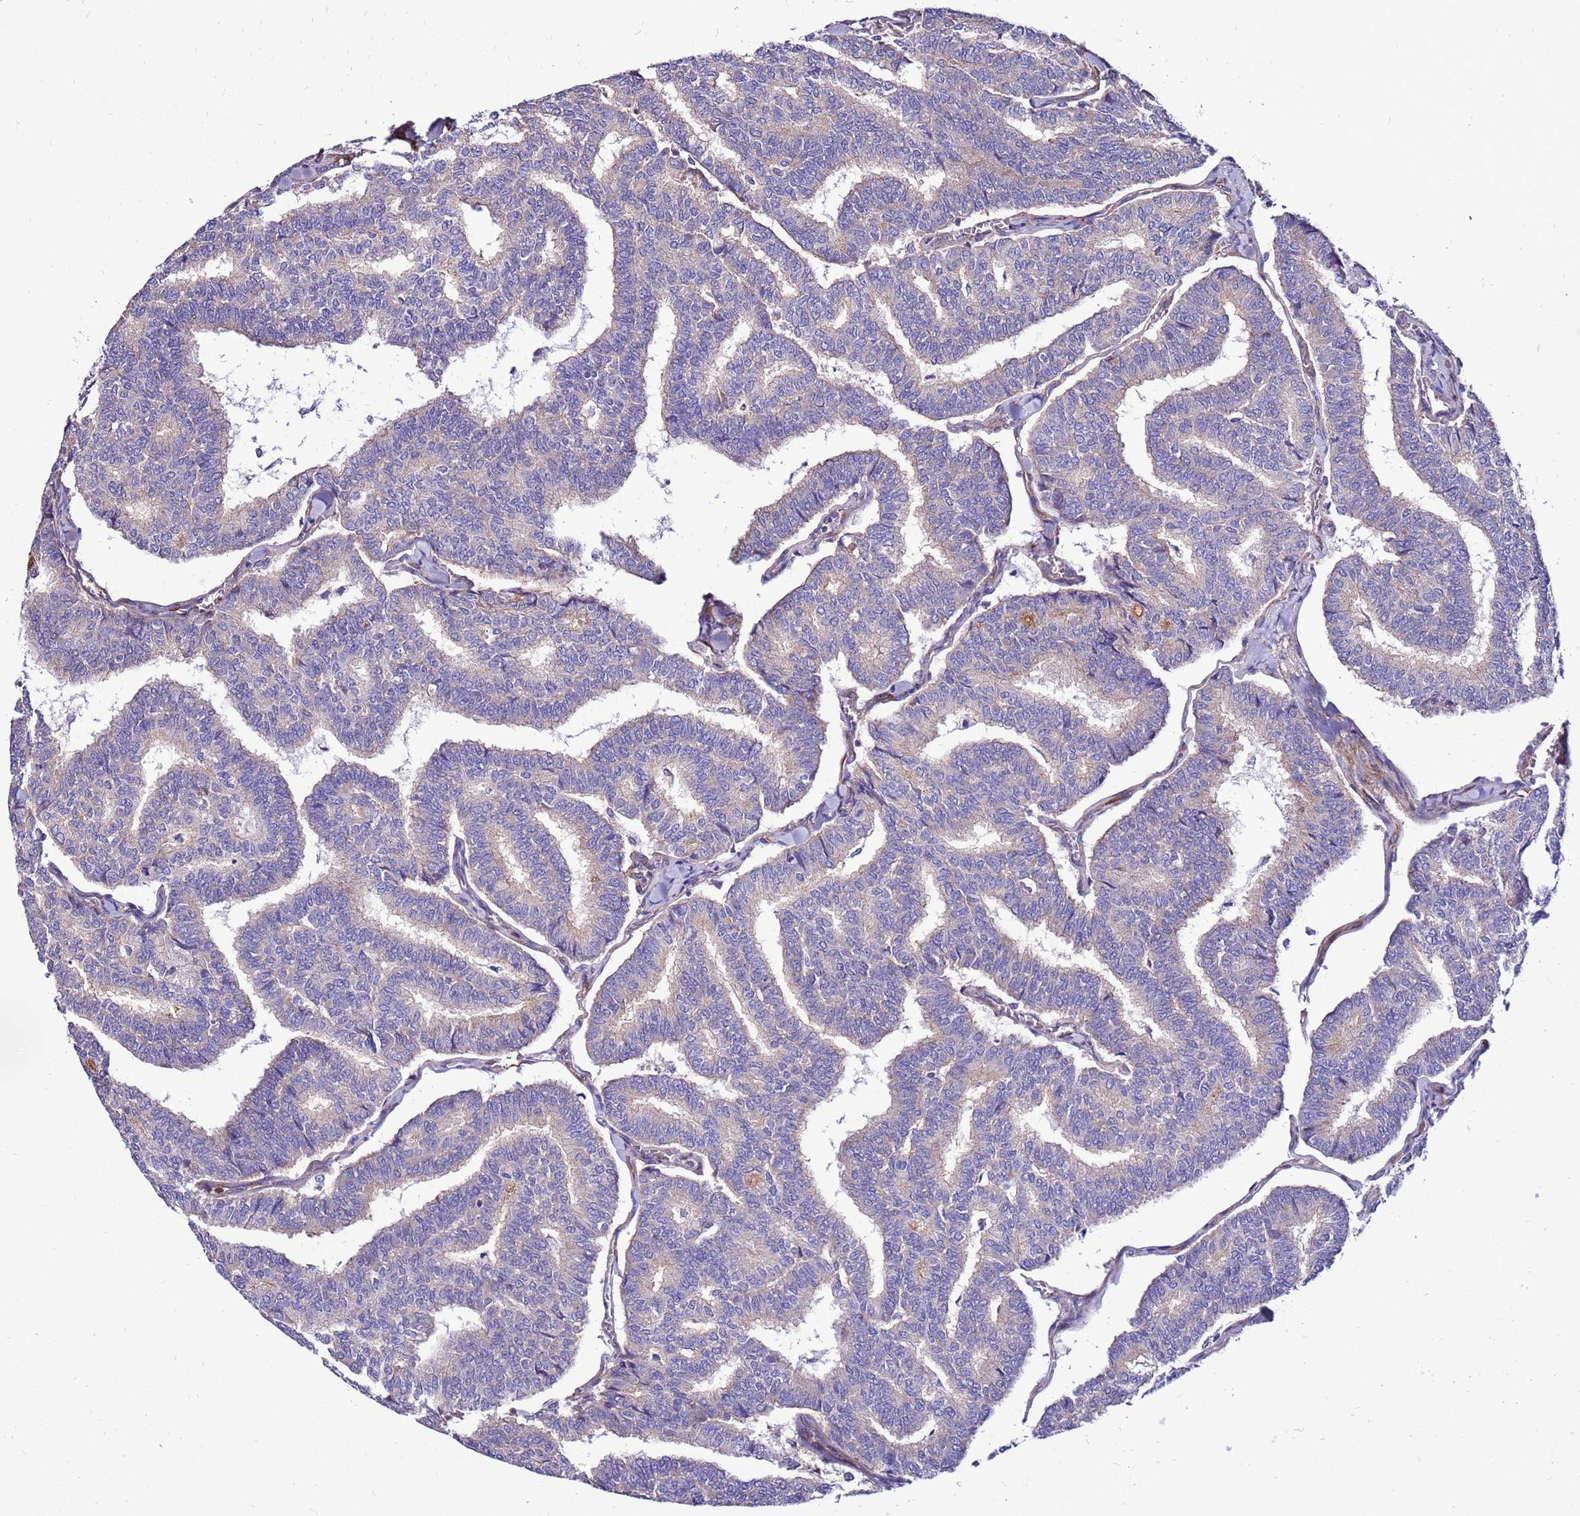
{"staining": {"intensity": "weak", "quantity": "<25%", "location": "cytoplasmic/membranous"}, "tissue": "thyroid cancer", "cell_type": "Tumor cells", "image_type": "cancer", "snomed": [{"axis": "morphology", "description": "Papillary adenocarcinoma, NOS"}, {"axis": "topography", "description": "Thyroid gland"}], "caption": "This photomicrograph is of thyroid papillary adenocarcinoma stained with immunohistochemistry (IHC) to label a protein in brown with the nuclei are counter-stained blue. There is no staining in tumor cells.", "gene": "EI24", "patient": {"sex": "female", "age": 35}}